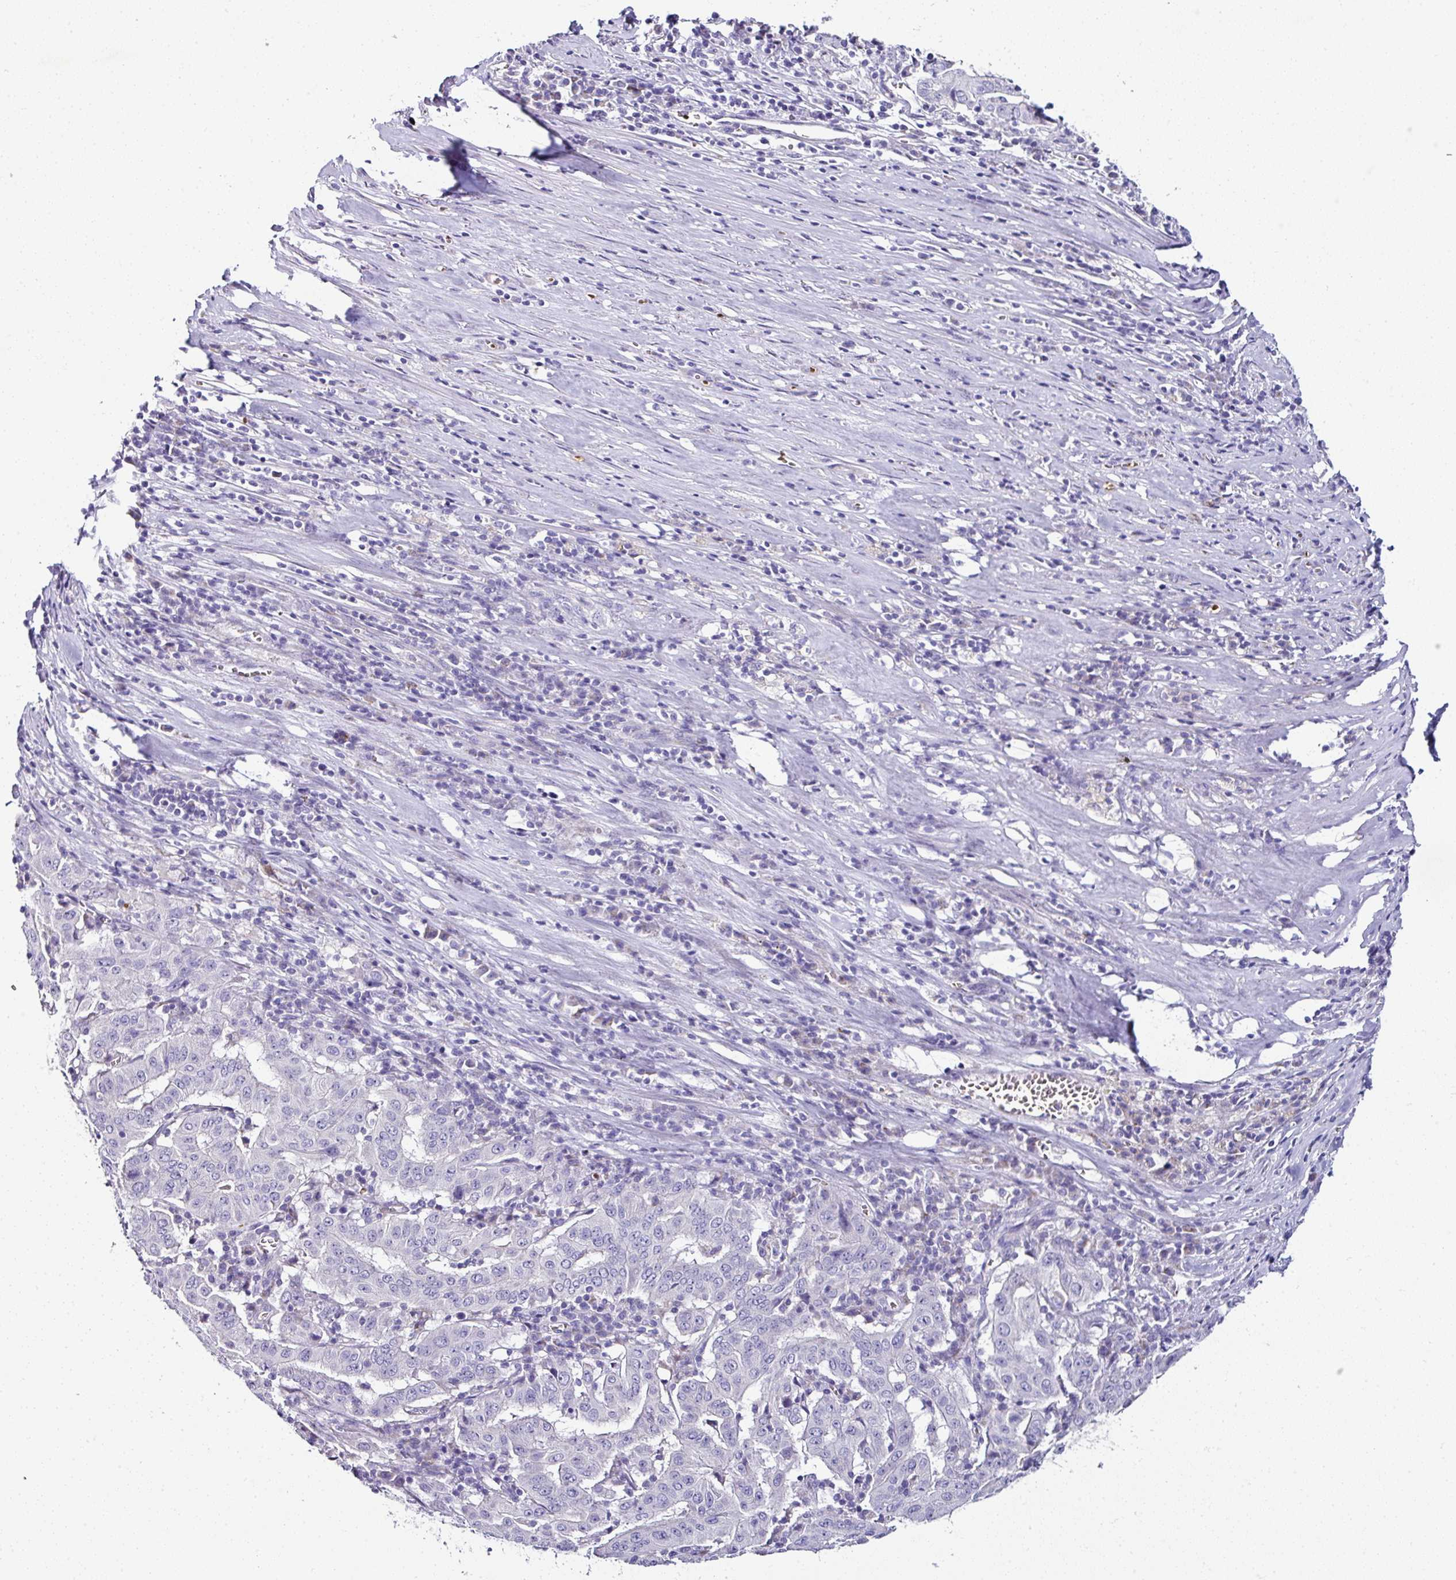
{"staining": {"intensity": "negative", "quantity": "none", "location": "none"}, "tissue": "pancreatic cancer", "cell_type": "Tumor cells", "image_type": "cancer", "snomed": [{"axis": "morphology", "description": "Adenocarcinoma, NOS"}, {"axis": "topography", "description": "Pancreas"}], "caption": "Immunohistochemistry micrograph of neoplastic tissue: human adenocarcinoma (pancreatic) stained with DAB displays no significant protein positivity in tumor cells.", "gene": "NAPSA", "patient": {"sex": "male", "age": 63}}